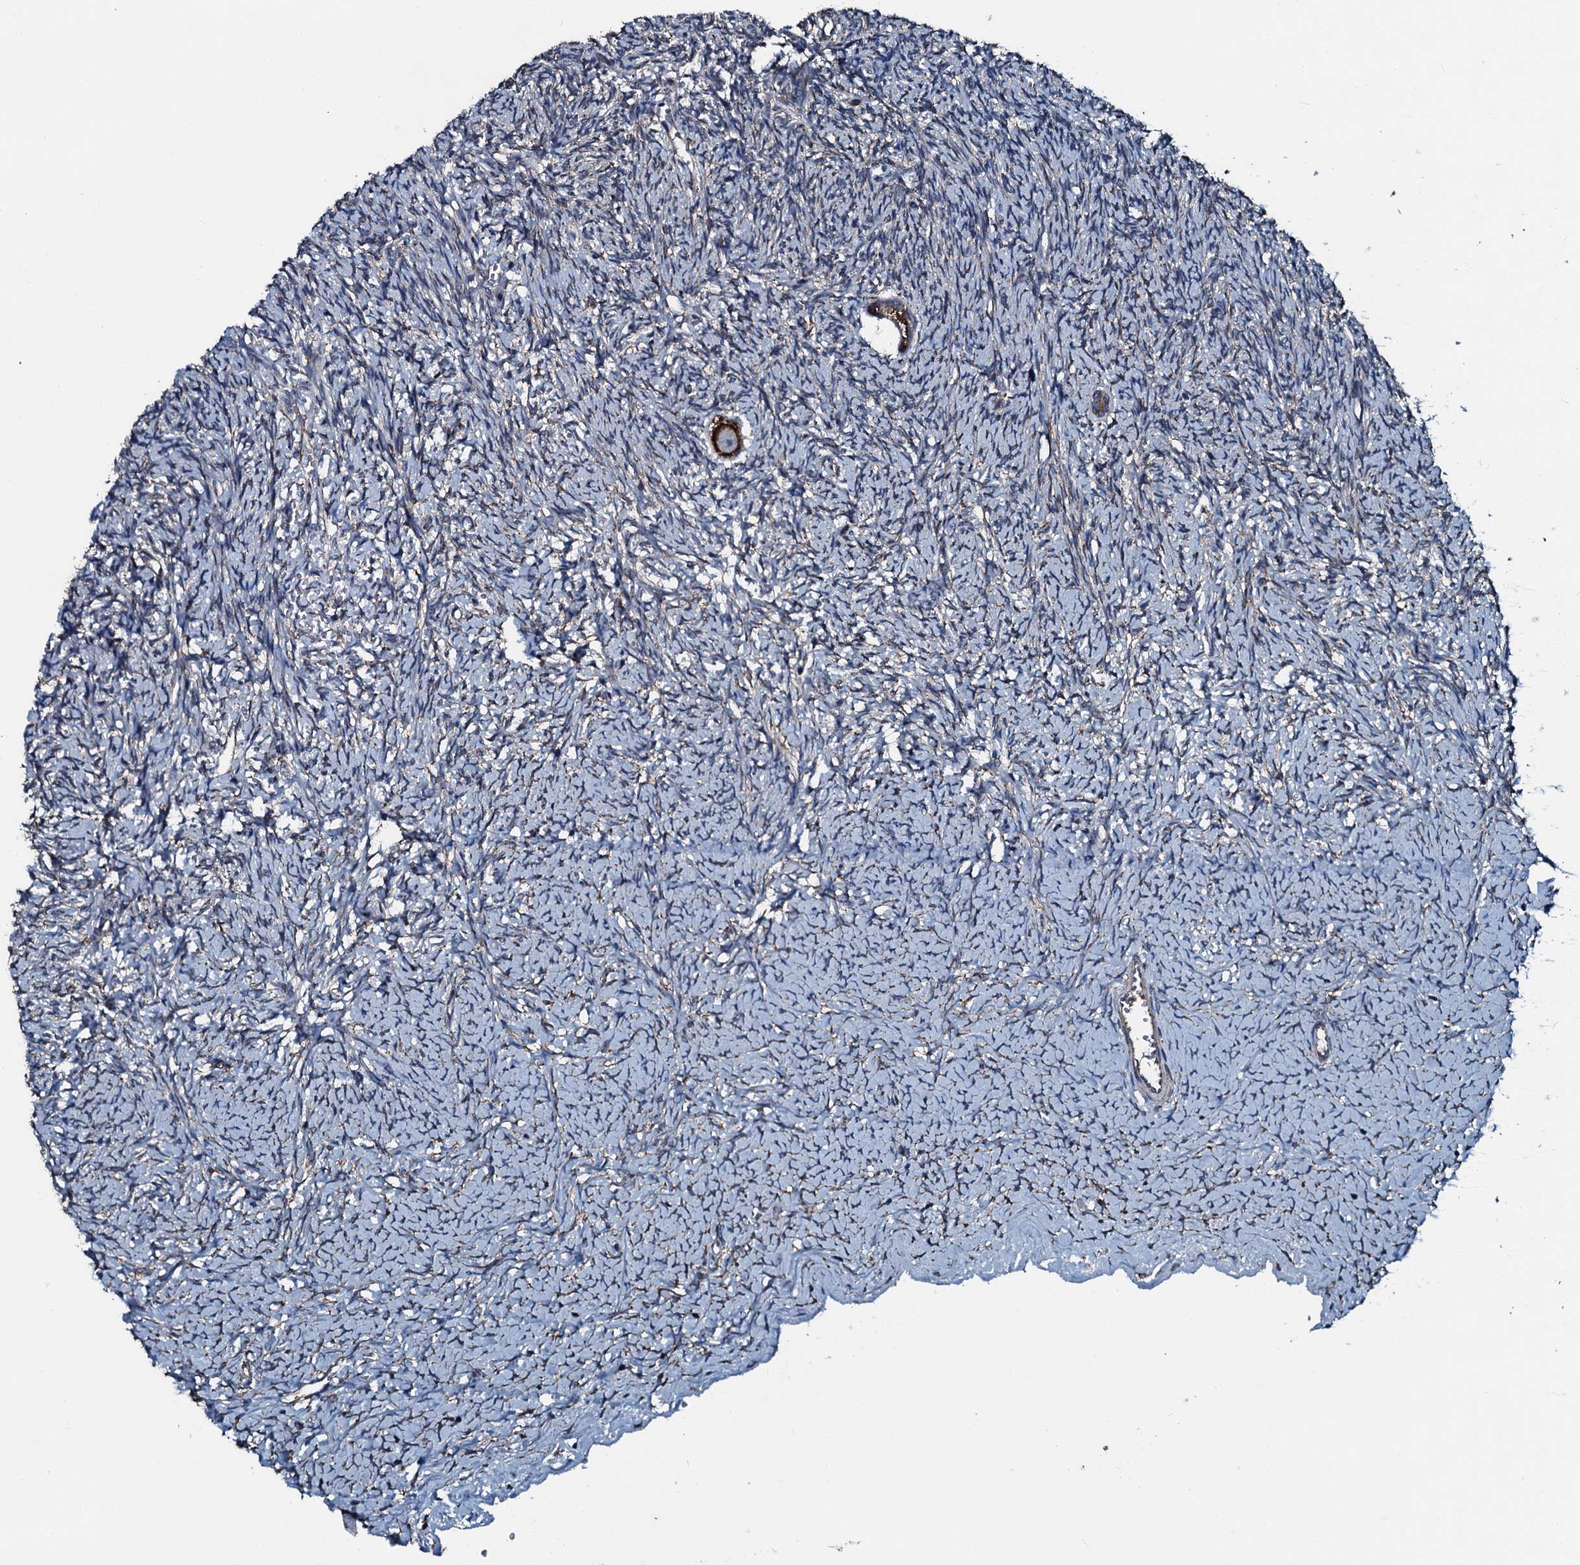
{"staining": {"intensity": "strong", "quantity": ">75%", "location": "cytoplasmic/membranous"}, "tissue": "ovary", "cell_type": "Follicle cells", "image_type": "normal", "snomed": [{"axis": "morphology", "description": "Normal tissue, NOS"}, {"axis": "topography", "description": "Ovary"}], "caption": "Human ovary stained with a brown dye displays strong cytoplasmic/membranous positive positivity in approximately >75% of follicle cells.", "gene": "ACSS3", "patient": {"sex": "female", "age": 39}}